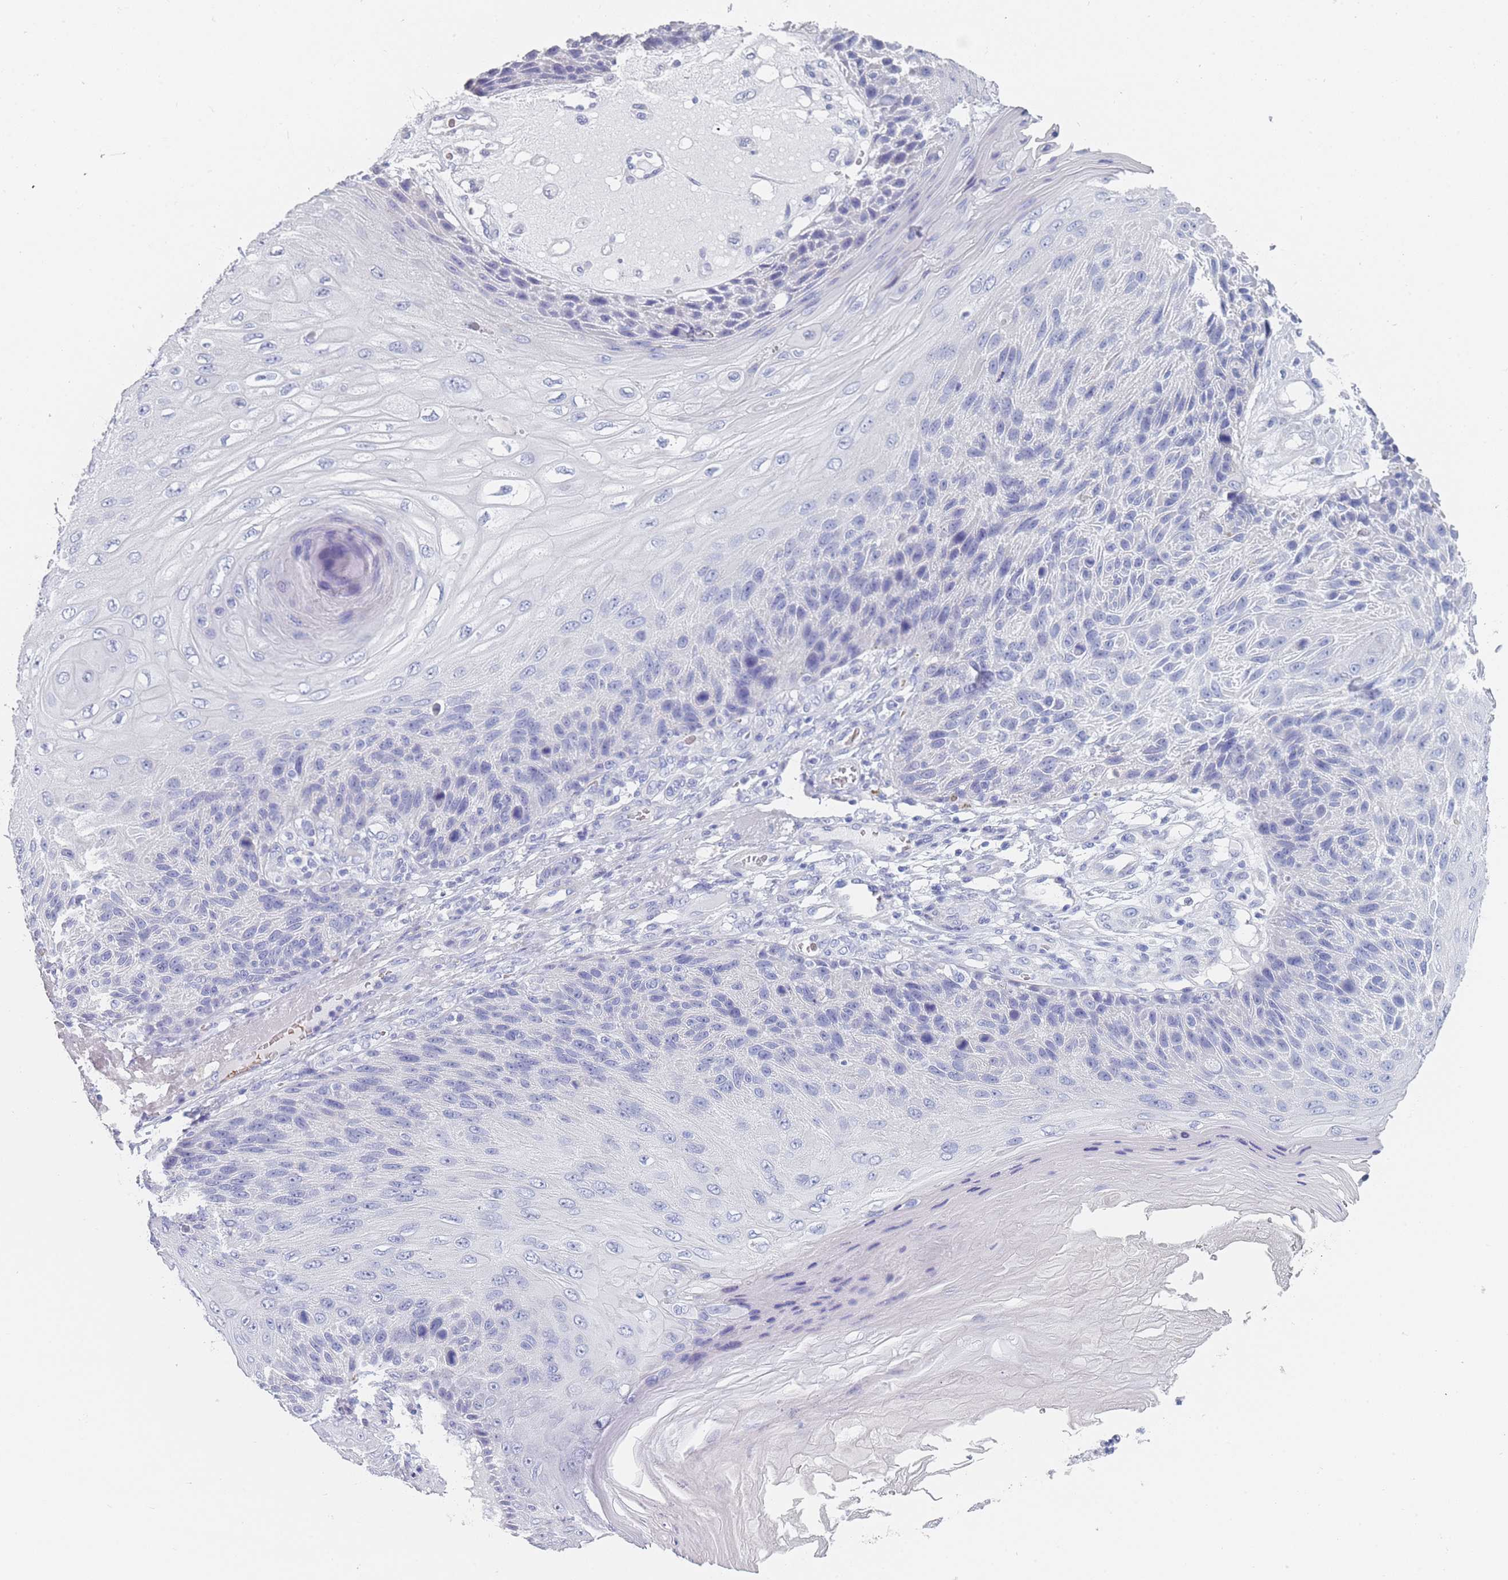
{"staining": {"intensity": "negative", "quantity": "none", "location": "none"}, "tissue": "skin cancer", "cell_type": "Tumor cells", "image_type": "cancer", "snomed": [{"axis": "morphology", "description": "Squamous cell carcinoma, NOS"}, {"axis": "topography", "description": "Skin"}], "caption": "Tumor cells show no significant expression in skin cancer (squamous cell carcinoma).", "gene": "OR5D16", "patient": {"sex": "female", "age": 88}}